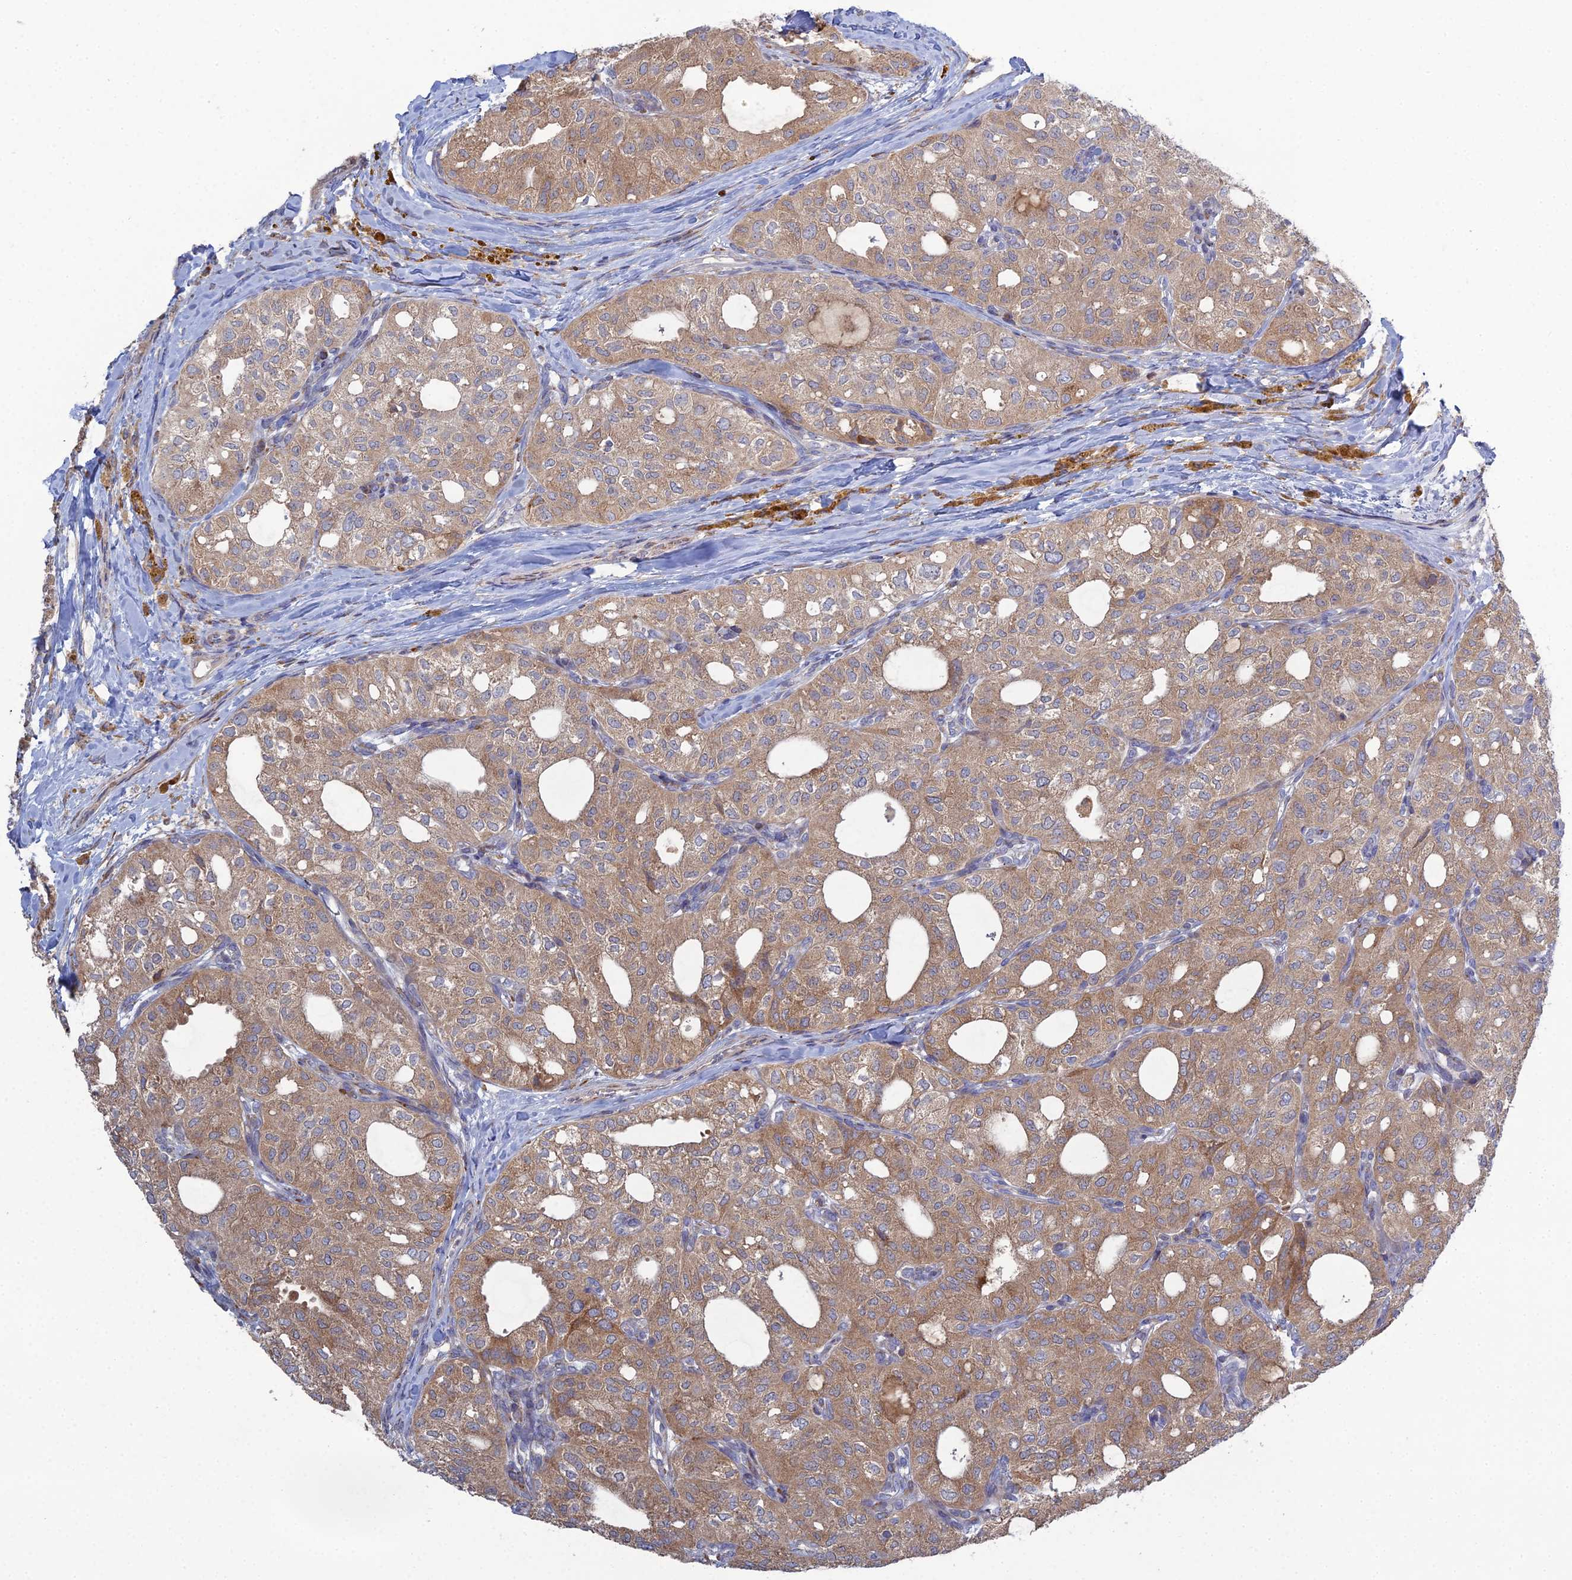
{"staining": {"intensity": "weak", "quantity": ">75%", "location": "cytoplasmic/membranous"}, "tissue": "thyroid cancer", "cell_type": "Tumor cells", "image_type": "cancer", "snomed": [{"axis": "morphology", "description": "Follicular adenoma carcinoma, NOS"}, {"axis": "topography", "description": "Thyroid gland"}], "caption": "Immunohistochemical staining of human thyroid cancer shows low levels of weak cytoplasmic/membranous protein positivity in about >75% of tumor cells.", "gene": "TRAPPC6A", "patient": {"sex": "male", "age": 75}}